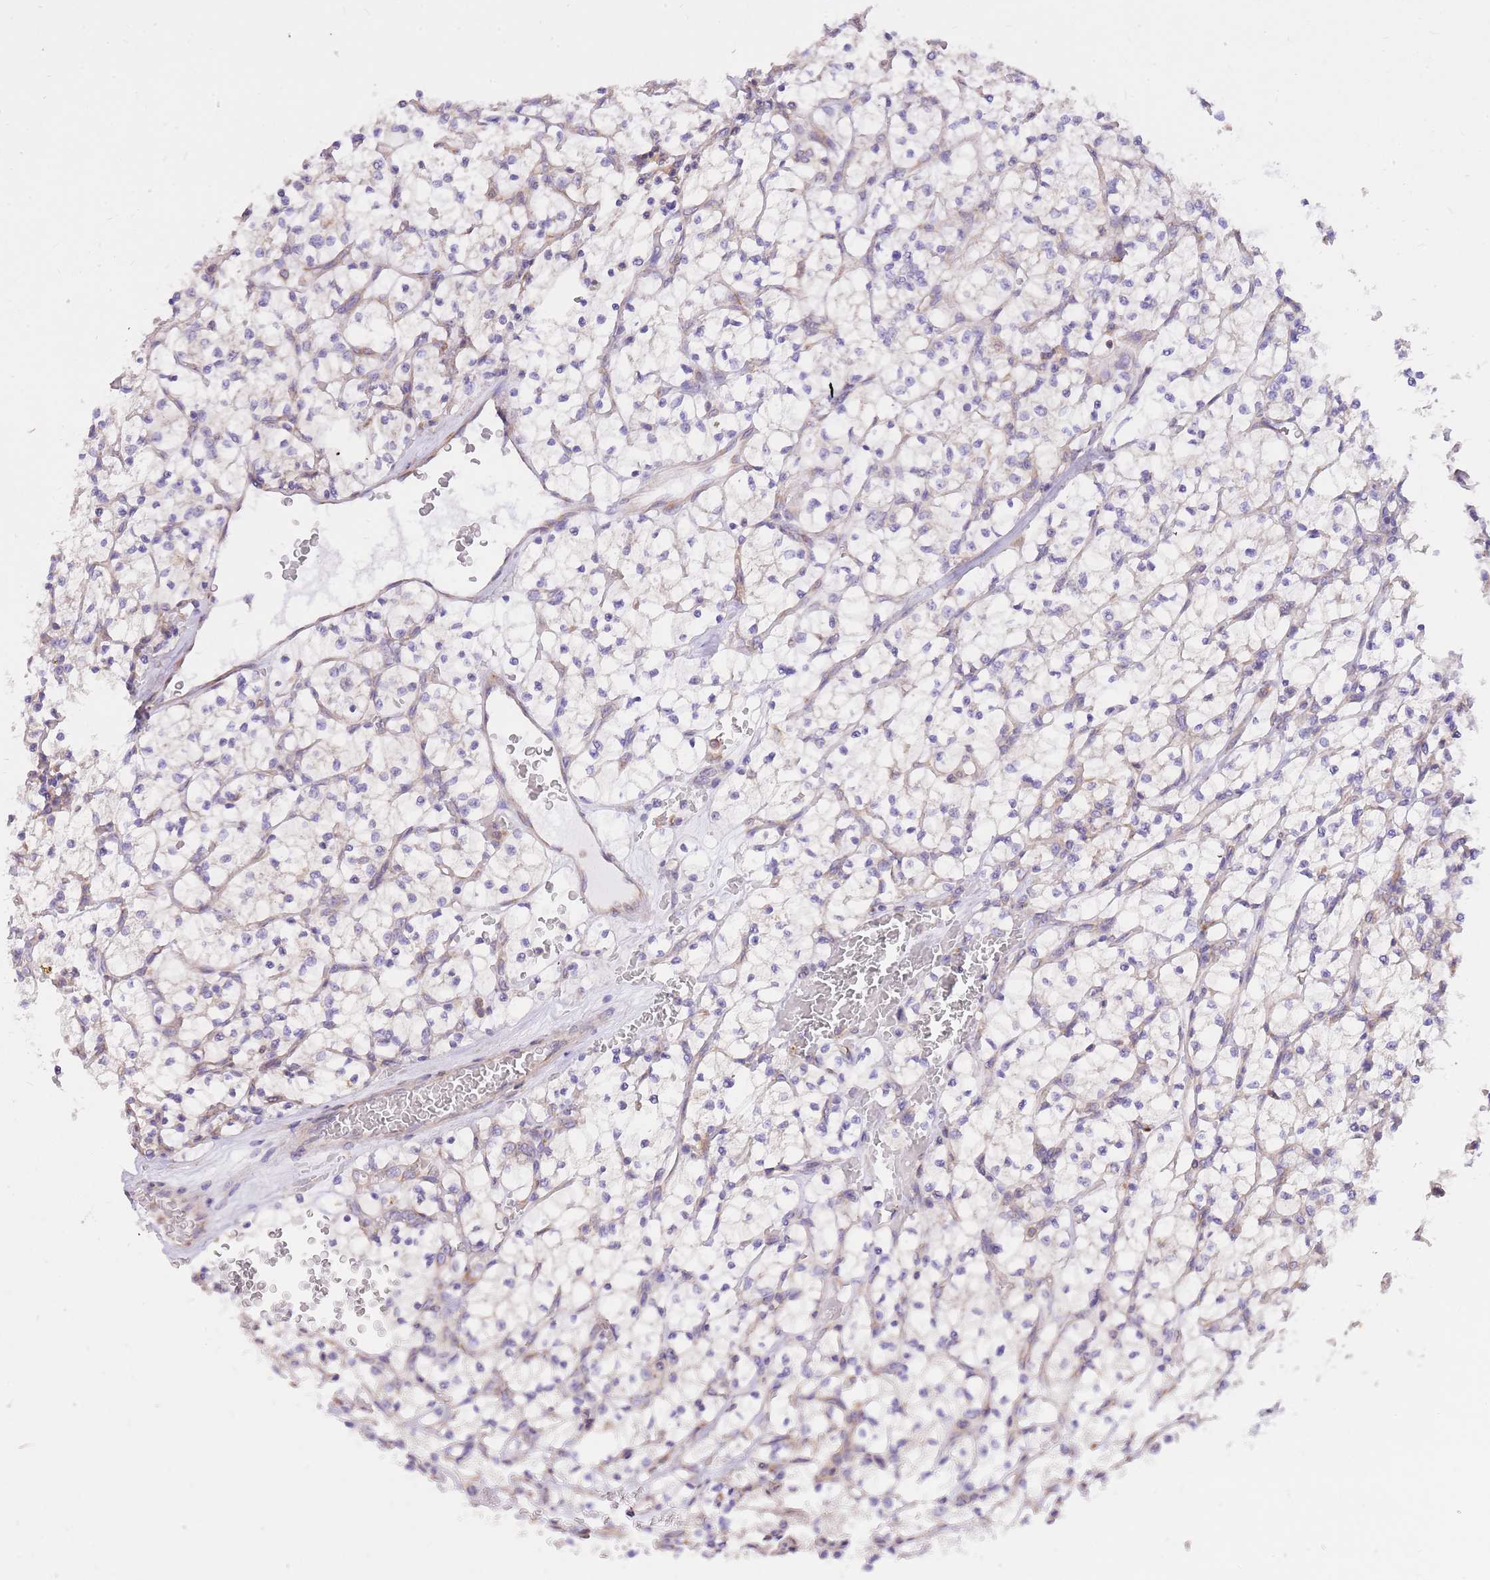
{"staining": {"intensity": "negative", "quantity": "none", "location": "none"}, "tissue": "renal cancer", "cell_type": "Tumor cells", "image_type": "cancer", "snomed": [{"axis": "morphology", "description": "Adenocarcinoma, NOS"}, {"axis": "topography", "description": "Kidney"}], "caption": "There is no significant expression in tumor cells of adenocarcinoma (renal). (IHC, brightfield microscopy, high magnification).", "gene": "GBP7", "patient": {"sex": "female", "age": 64}}